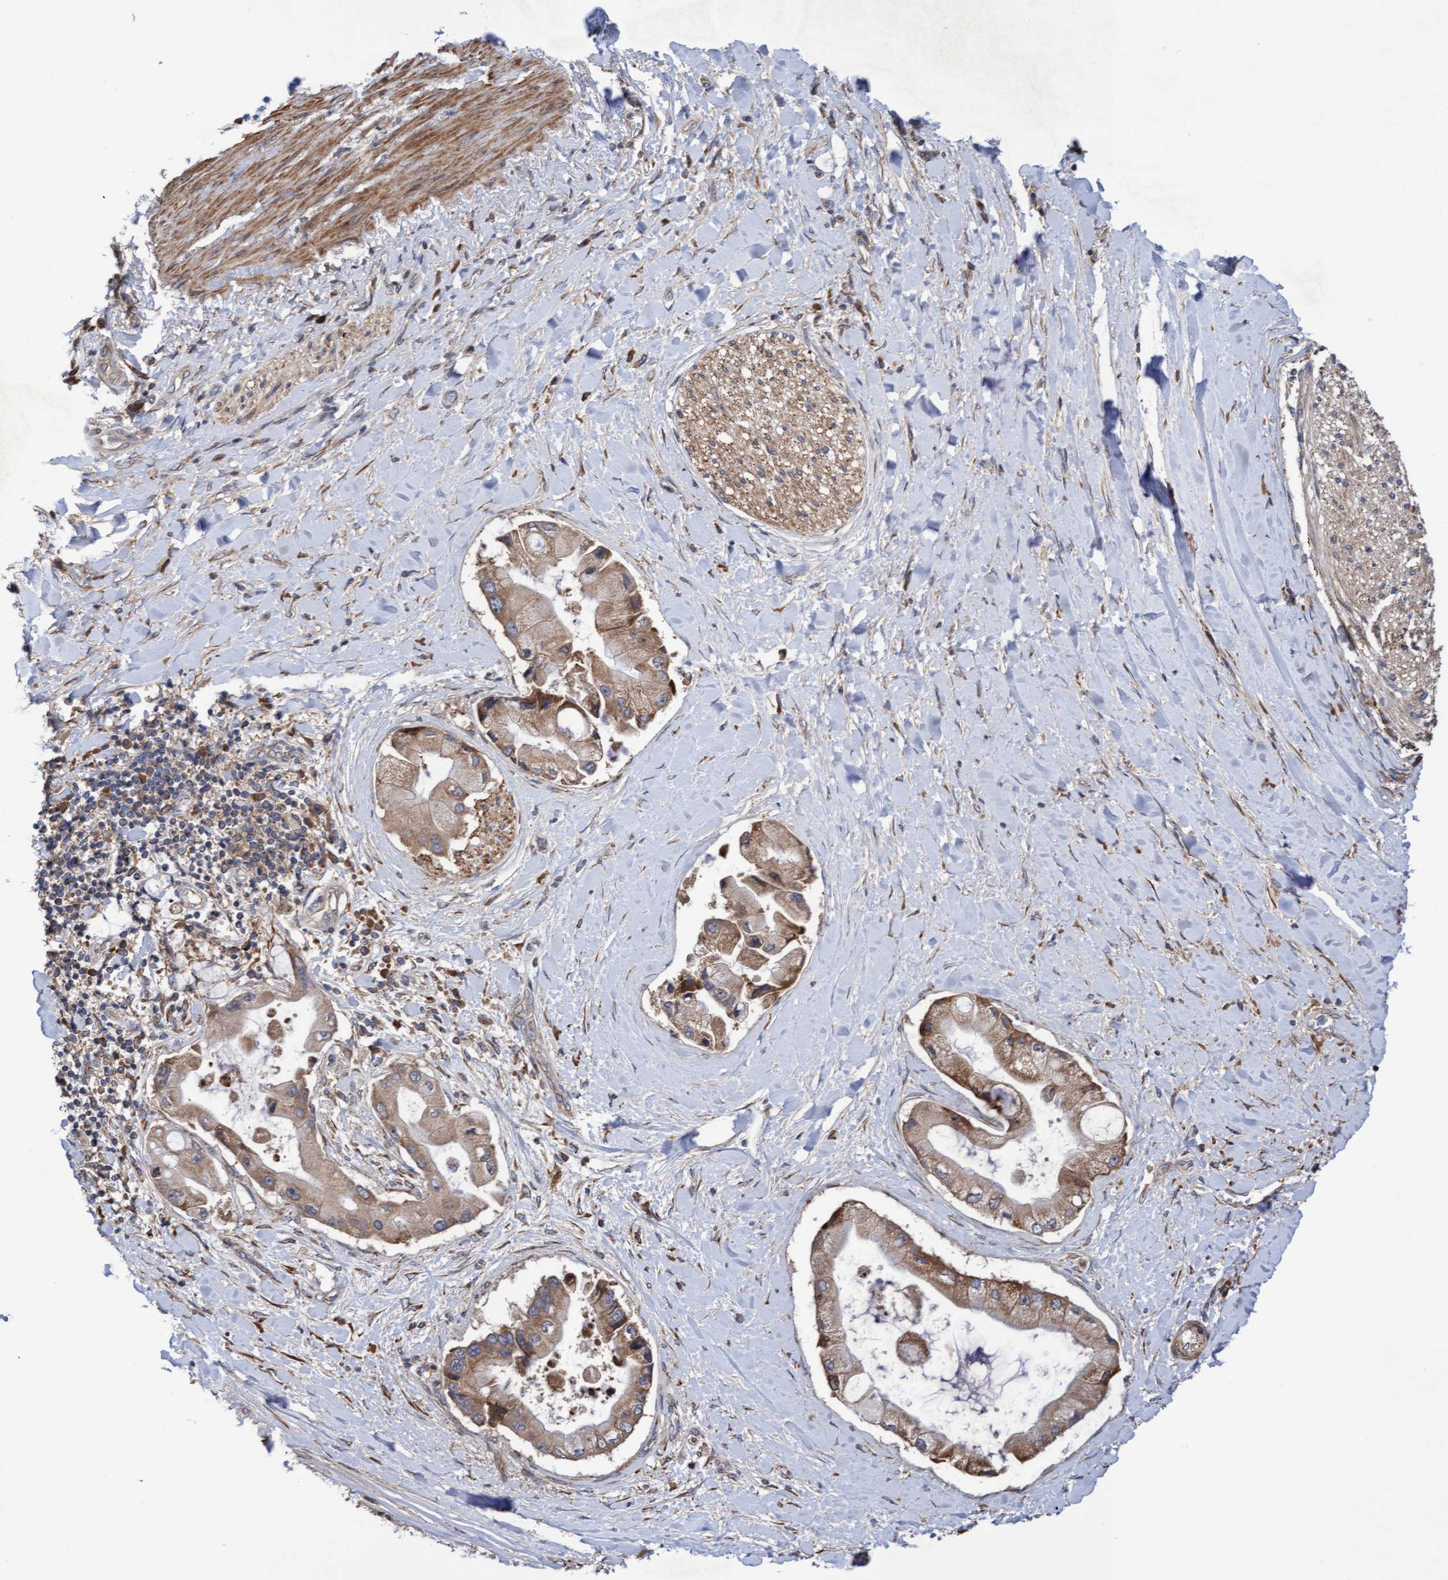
{"staining": {"intensity": "moderate", "quantity": ">75%", "location": "cytoplasmic/membranous"}, "tissue": "liver cancer", "cell_type": "Tumor cells", "image_type": "cancer", "snomed": [{"axis": "morphology", "description": "Cholangiocarcinoma"}, {"axis": "topography", "description": "Liver"}], "caption": "Moderate cytoplasmic/membranous expression is present in approximately >75% of tumor cells in liver cancer (cholangiocarcinoma).", "gene": "ELP5", "patient": {"sex": "male", "age": 50}}